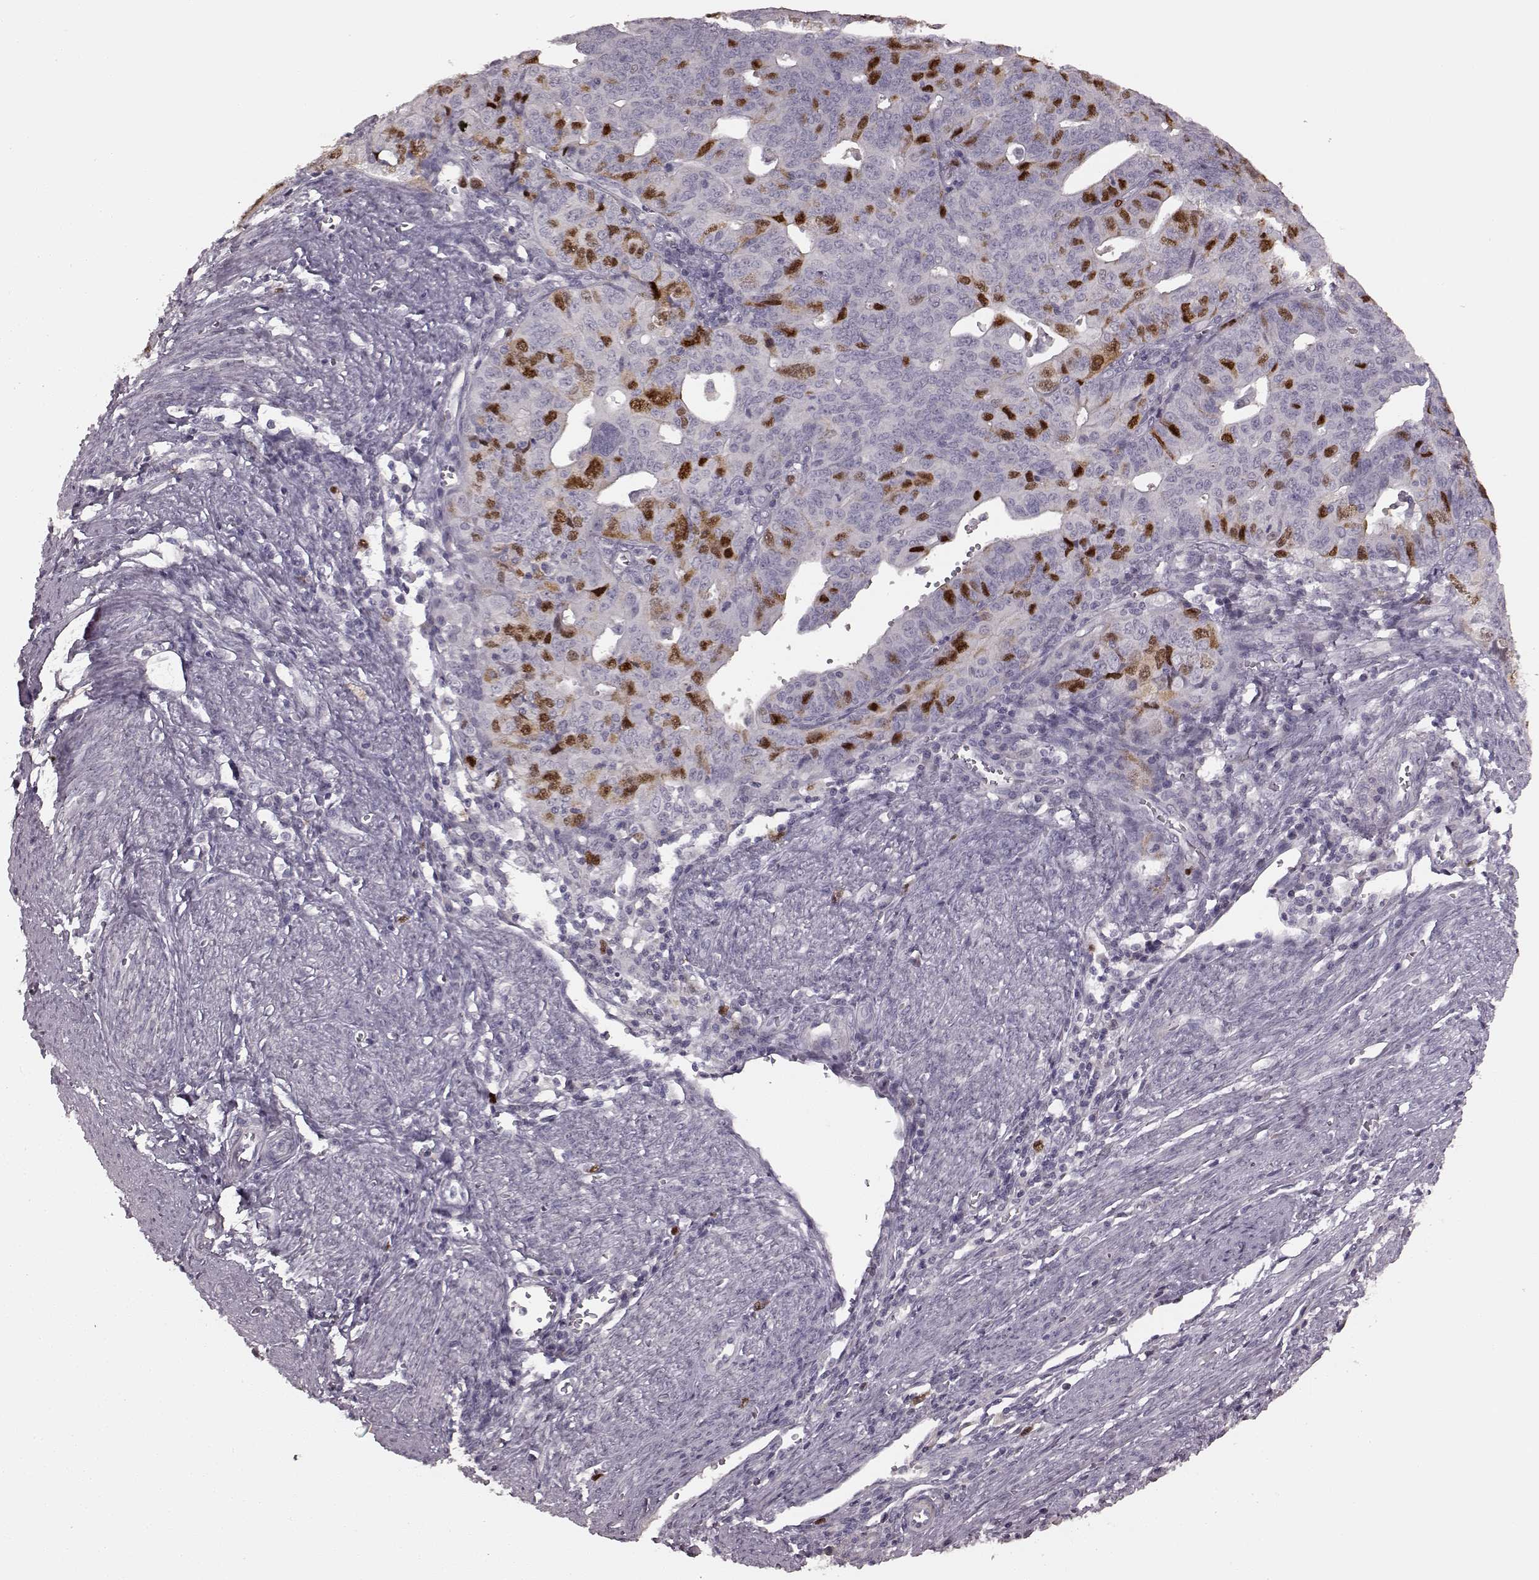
{"staining": {"intensity": "strong", "quantity": "<25%", "location": "nuclear"}, "tissue": "endometrial cancer", "cell_type": "Tumor cells", "image_type": "cancer", "snomed": [{"axis": "morphology", "description": "Adenocarcinoma, NOS"}, {"axis": "topography", "description": "Endometrium"}], "caption": "A histopathology image showing strong nuclear positivity in approximately <25% of tumor cells in endometrial cancer (adenocarcinoma), as visualized by brown immunohistochemical staining.", "gene": "CCNA2", "patient": {"sex": "female", "age": 65}}